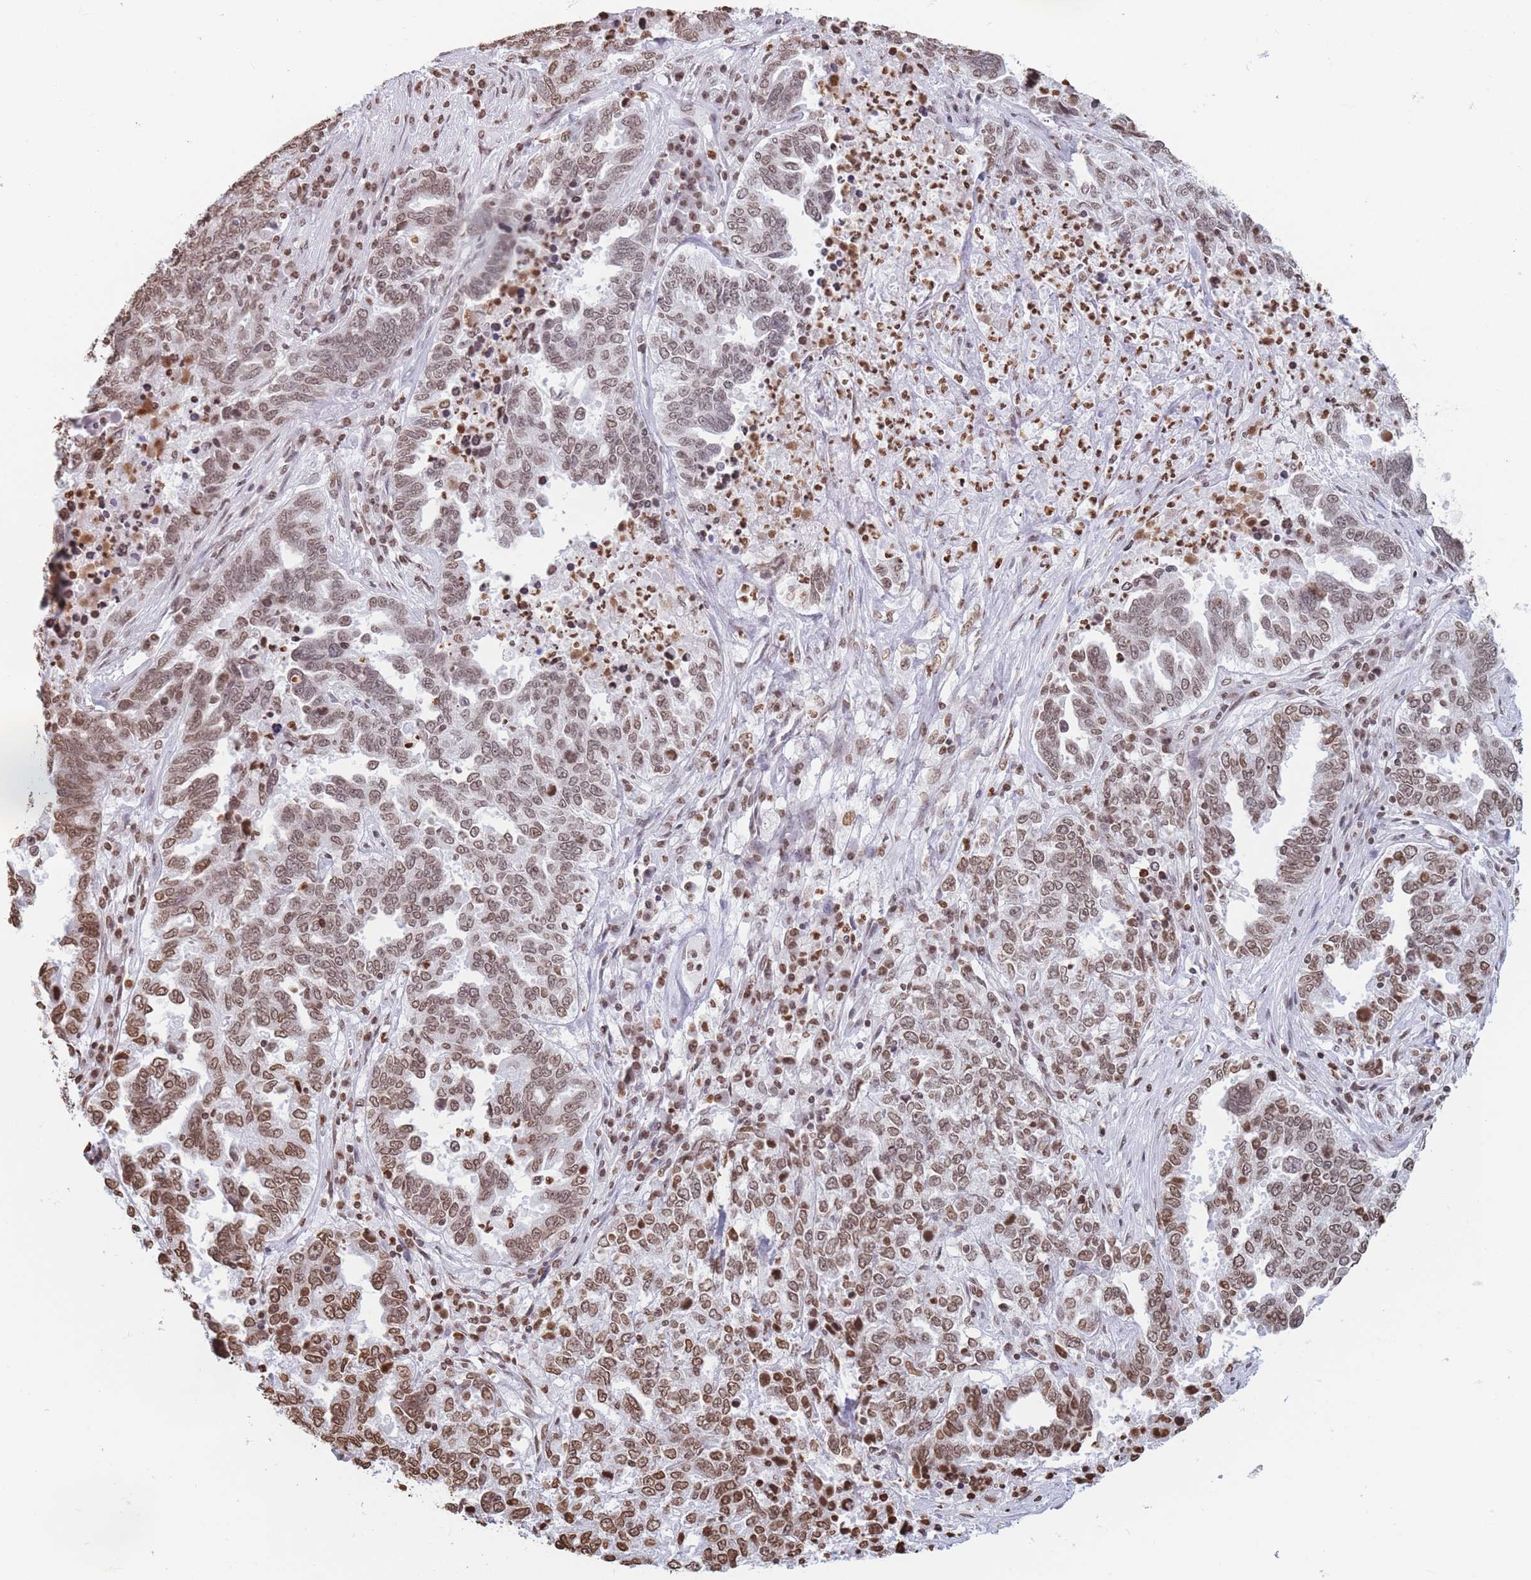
{"staining": {"intensity": "moderate", "quantity": ">75%", "location": "nuclear"}, "tissue": "ovarian cancer", "cell_type": "Tumor cells", "image_type": "cancer", "snomed": [{"axis": "morphology", "description": "Carcinoma, endometroid"}, {"axis": "topography", "description": "Ovary"}], "caption": "Endometroid carcinoma (ovarian) stained with immunohistochemistry exhibits moderate nuclear staining in approximately >75% of tumor cells.", "gene": "RYK", "patient": {"sex": "female", "age": 62}}